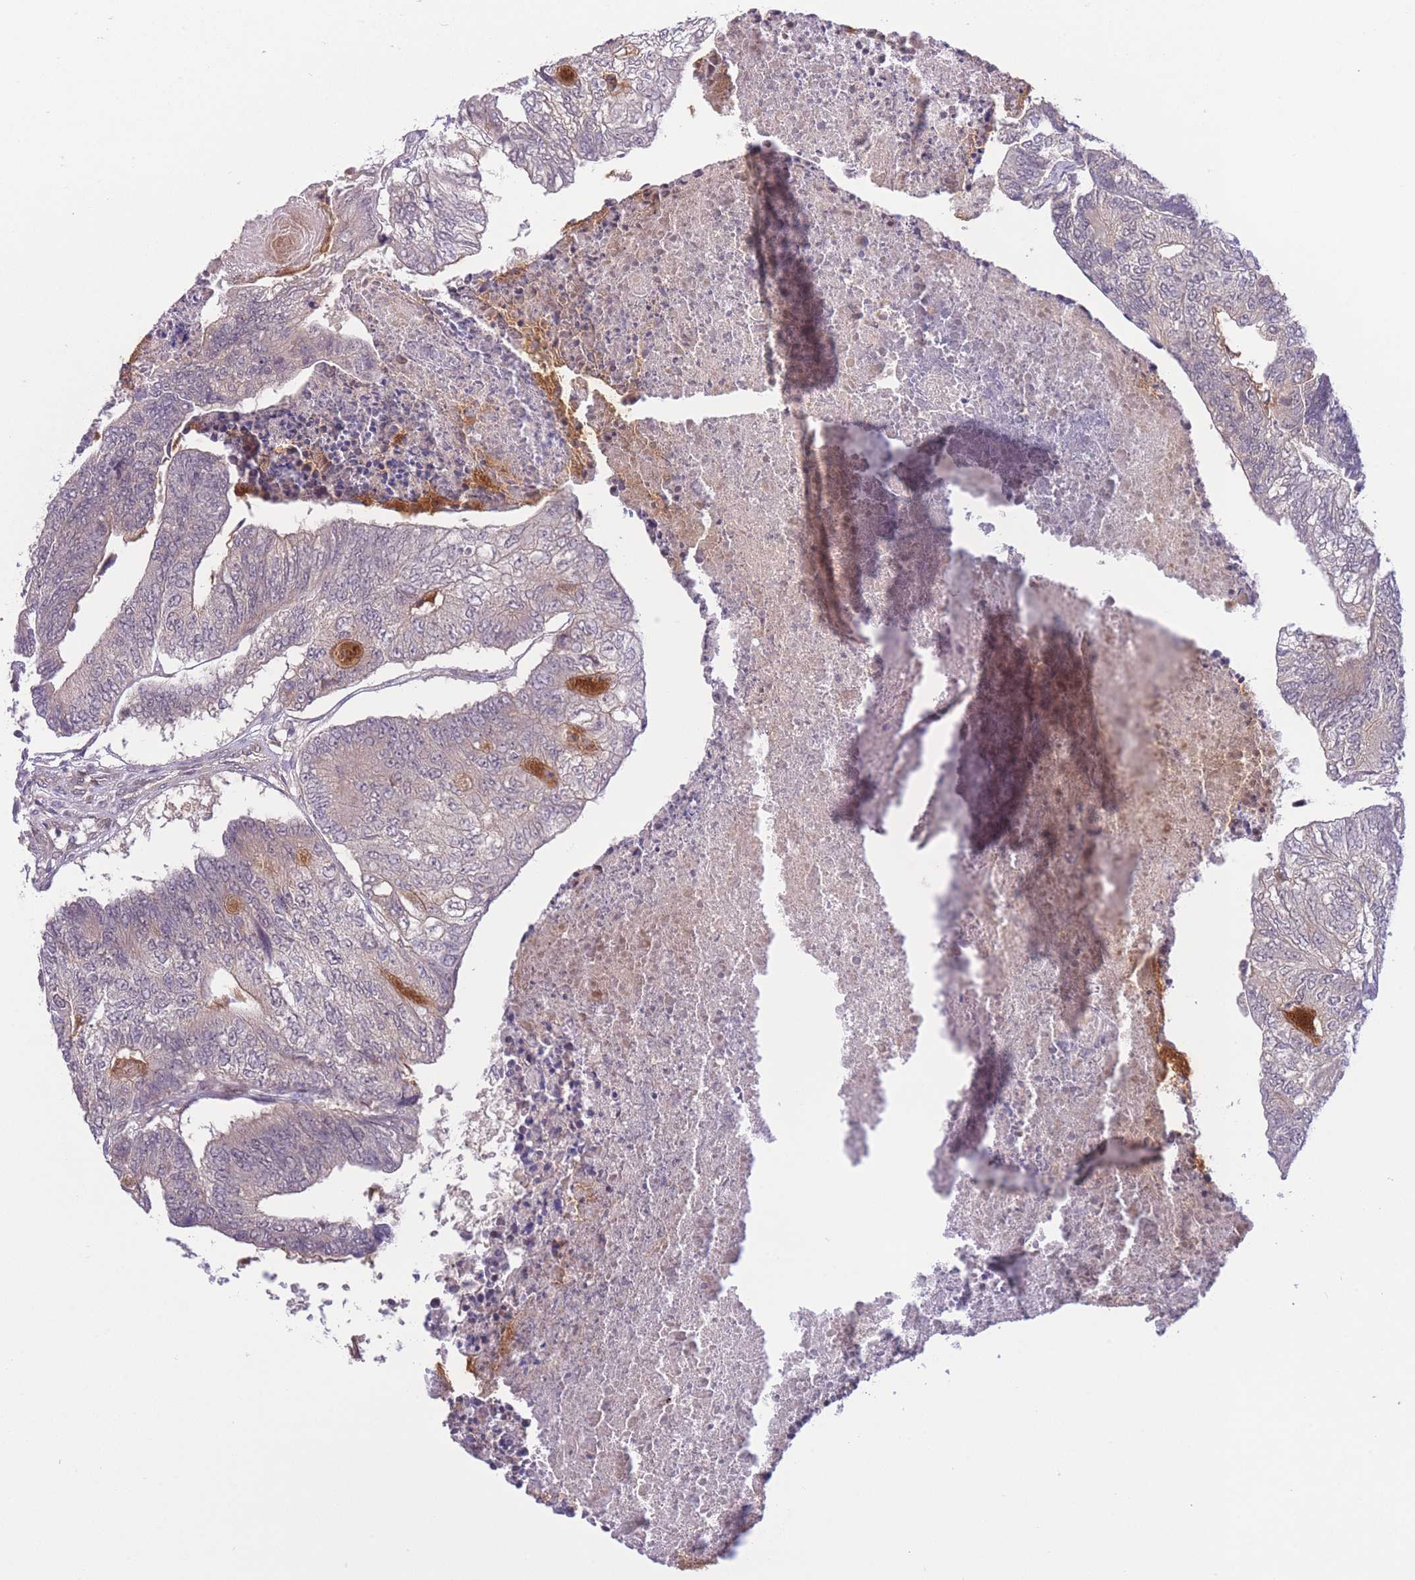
{"staining": {"intensity": "strong", "quantity": "<25%", "location": "cytoplasmic/membranous"}, "tissue": "colorectal cancer", "cell_type": "Tumor cells", "image_type": "cancer", "snomed": [{"axis": "morphology", "description": "Adenocarcinoma, NOS"}, {"axis": "topography", "description": "Colon"}], "caption": "DAB (3,3'-diaminobenzidine) immunohistochemical staining of human colorectal cancer (adenocarcinoma) shows strong cytoplasmic/membranous protein positivity in approximately <25% of tumor cells.", "gene": "CDC25B", "patient": {"sex": "female", "age": 67}}